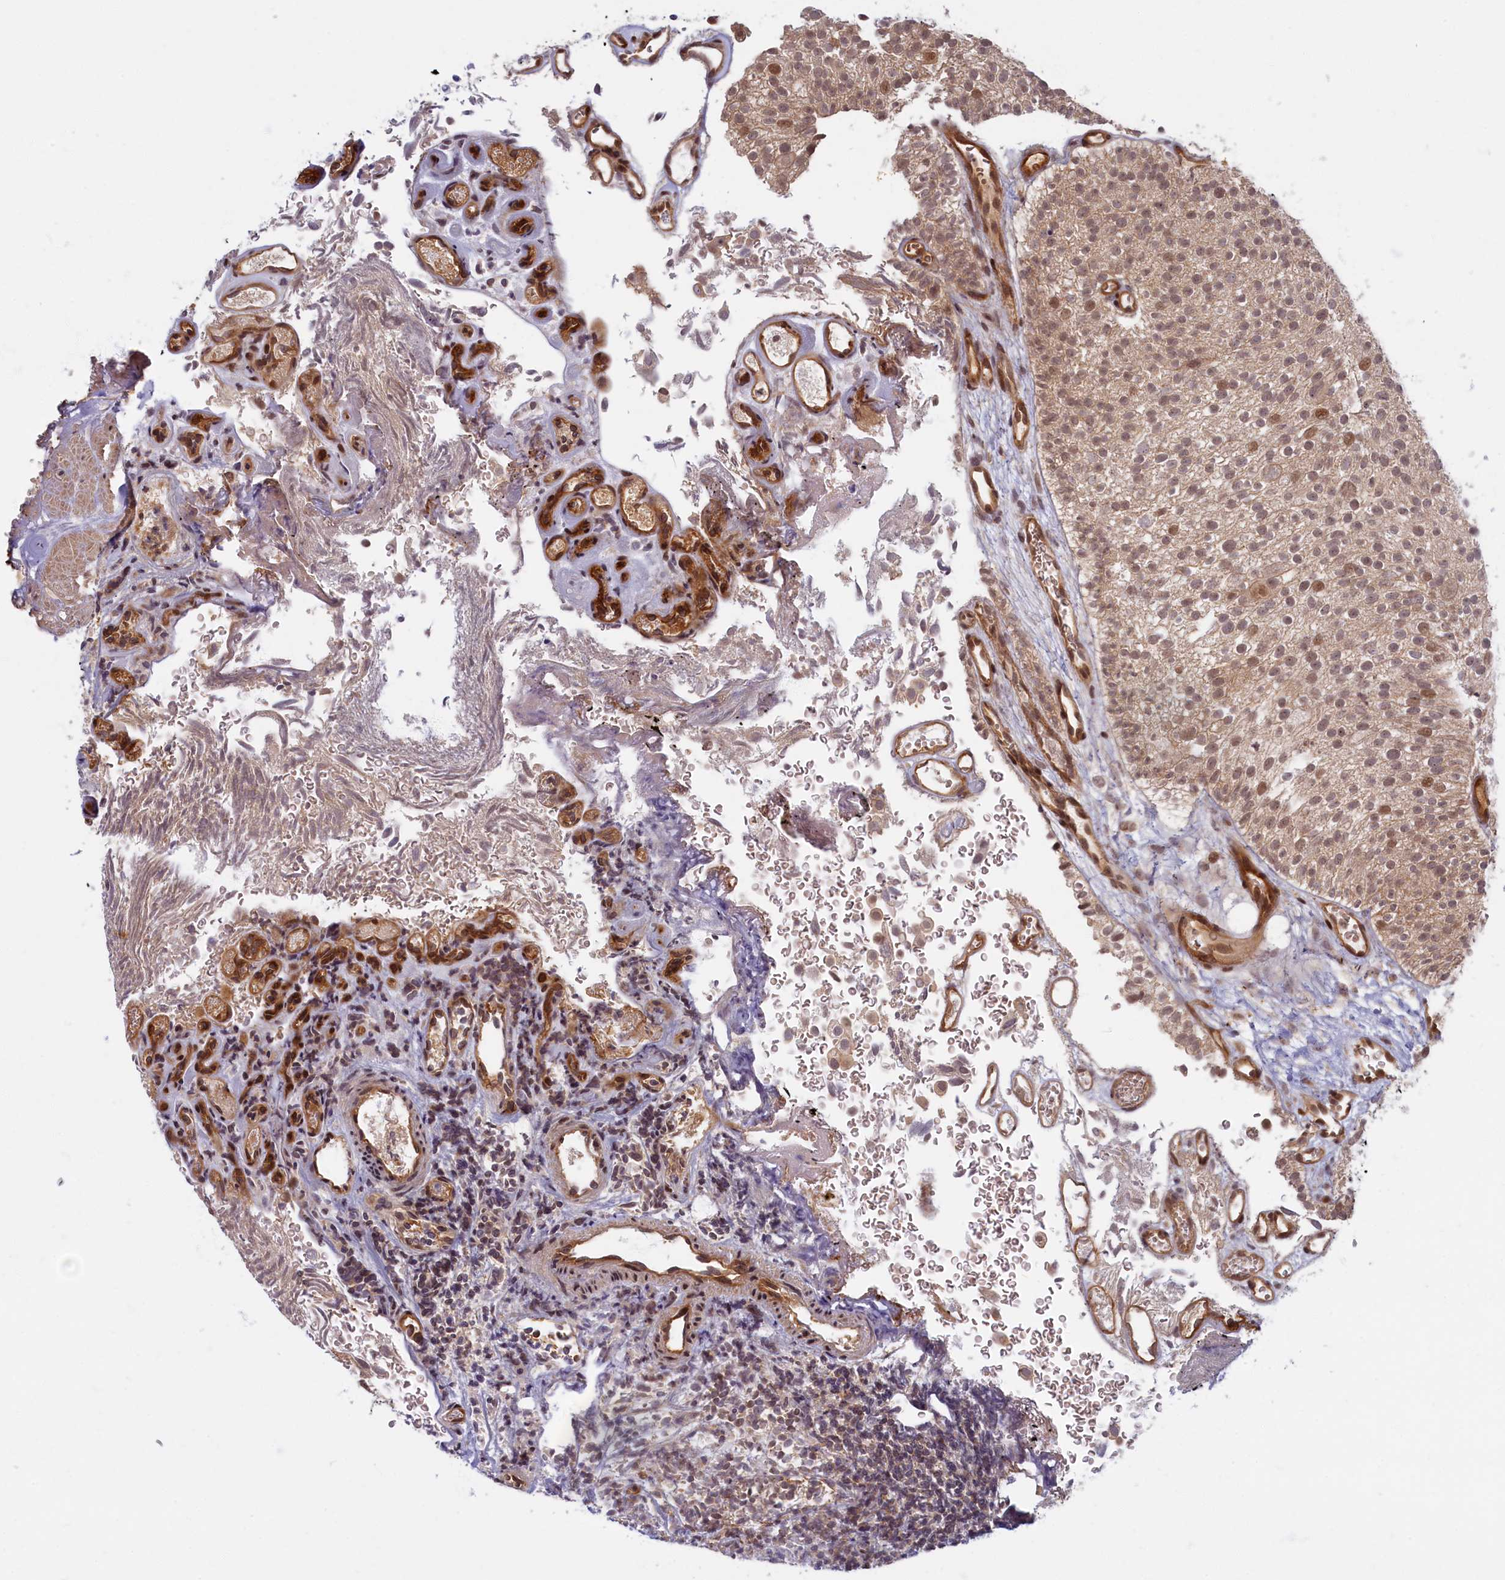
{"staining": {"intensity": "moderate", "quantity": ">75%", "location": "cytoplasmic/membranous,nuclear"}, "tissue": "urothelial cancer", "cell_type": "Tumor cells", "image_type": "cancer", "snomed": [{"axis": "morphology", "description": "Urothelial carcinoma, Low grade"}, {"axis": "topography", "description": "Urinary bladder"}], "caption": "This histopathology image reveals immunohistochemistry staining of urothelial carcinoma (low-grade), with medium moderate cytoplasmic/membranous and nuclear positivity in approximately >75% of tumor cells.", "gene": "SNRK", "patient": {"sex": "male", "age": 78}}